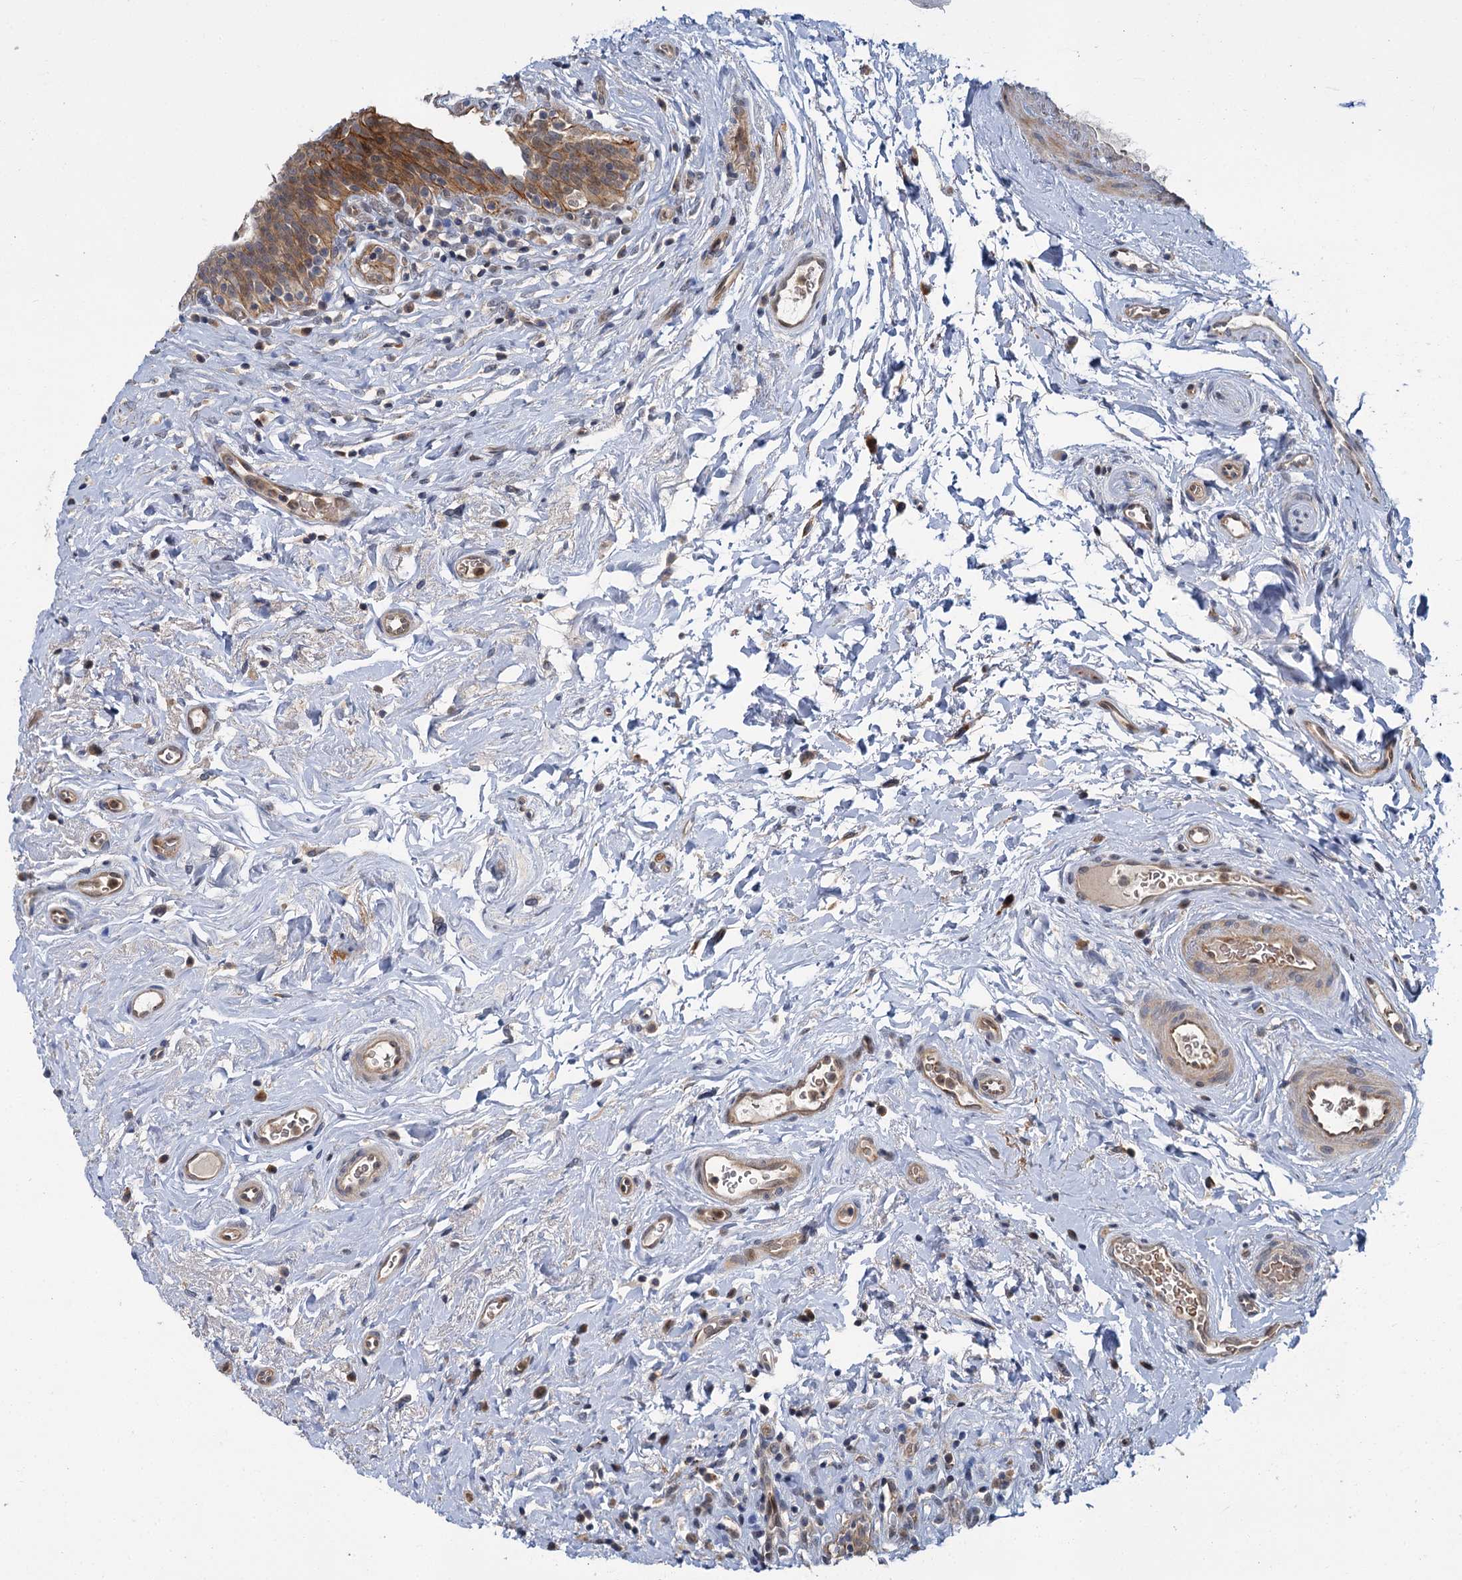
{"staining": {"intensity": "moderate", "quantity": ">75%", "location": "cytoplasmic/membranous"}, "tissue": "urinary bladder", "cell_type": "Urothelial cells", "image_type": "normal", "snomed": [{"axis": "morphology", "description": "Normal tissue, NOS"}, {"axis": "topography", "description": "Urinary bladder"}], "caption": "Immunohistochemistry (IHC) (DAB (3,3'-diaminobenzidine)) staining of unremarkable urinary bladder demonstrates moderate cytoplasmic/membranous protein expression in about >75% of urothelial cells. The staining was performed using DAB to visualize the protein expression in brown, while the nuclei were stained in blue with hematoxylin (Magnification: 20x).", "gene": "APBA2", "patient": {"sex": "male", "age": 83}}